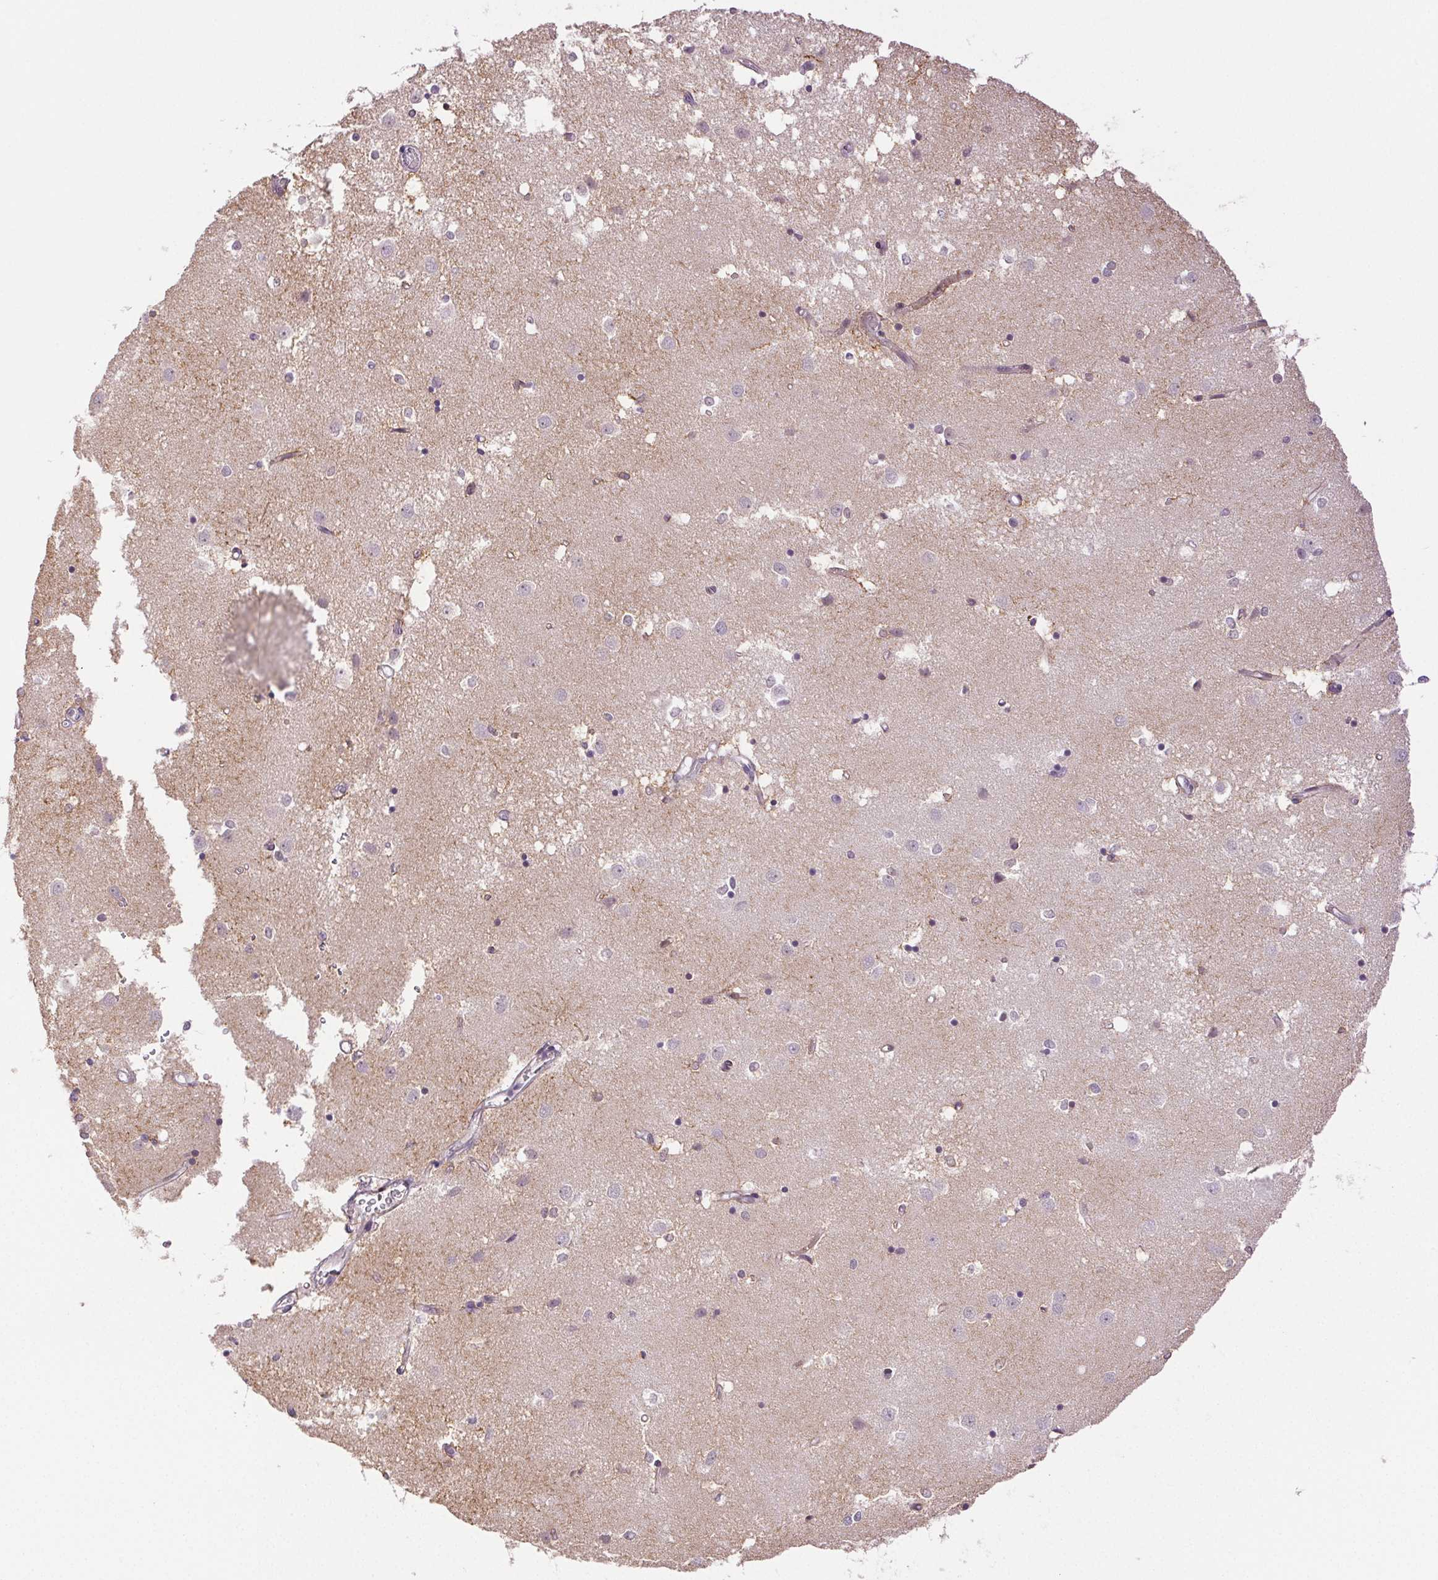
{"staining": {"intensity": "negative", "quantity": "none", "location": "none"}, "tissue": "caudate", "cell_type": "Glial cells", "image_type": "normal", "snomed": [{"axis": "morphology", "description": "Normal tissue, NOS"}, {"axis": "topography", "description": "Lateral ventricle wall"}], "caption": "Glial cells show no significant protein positivity in unremarkable caudate. (DAB (3,3'-diaminobenzidine) immunohistochemistry (IHC), high magnification).", "gene": "TMEM253", "patient": {"sex": "male", "age": 54}}